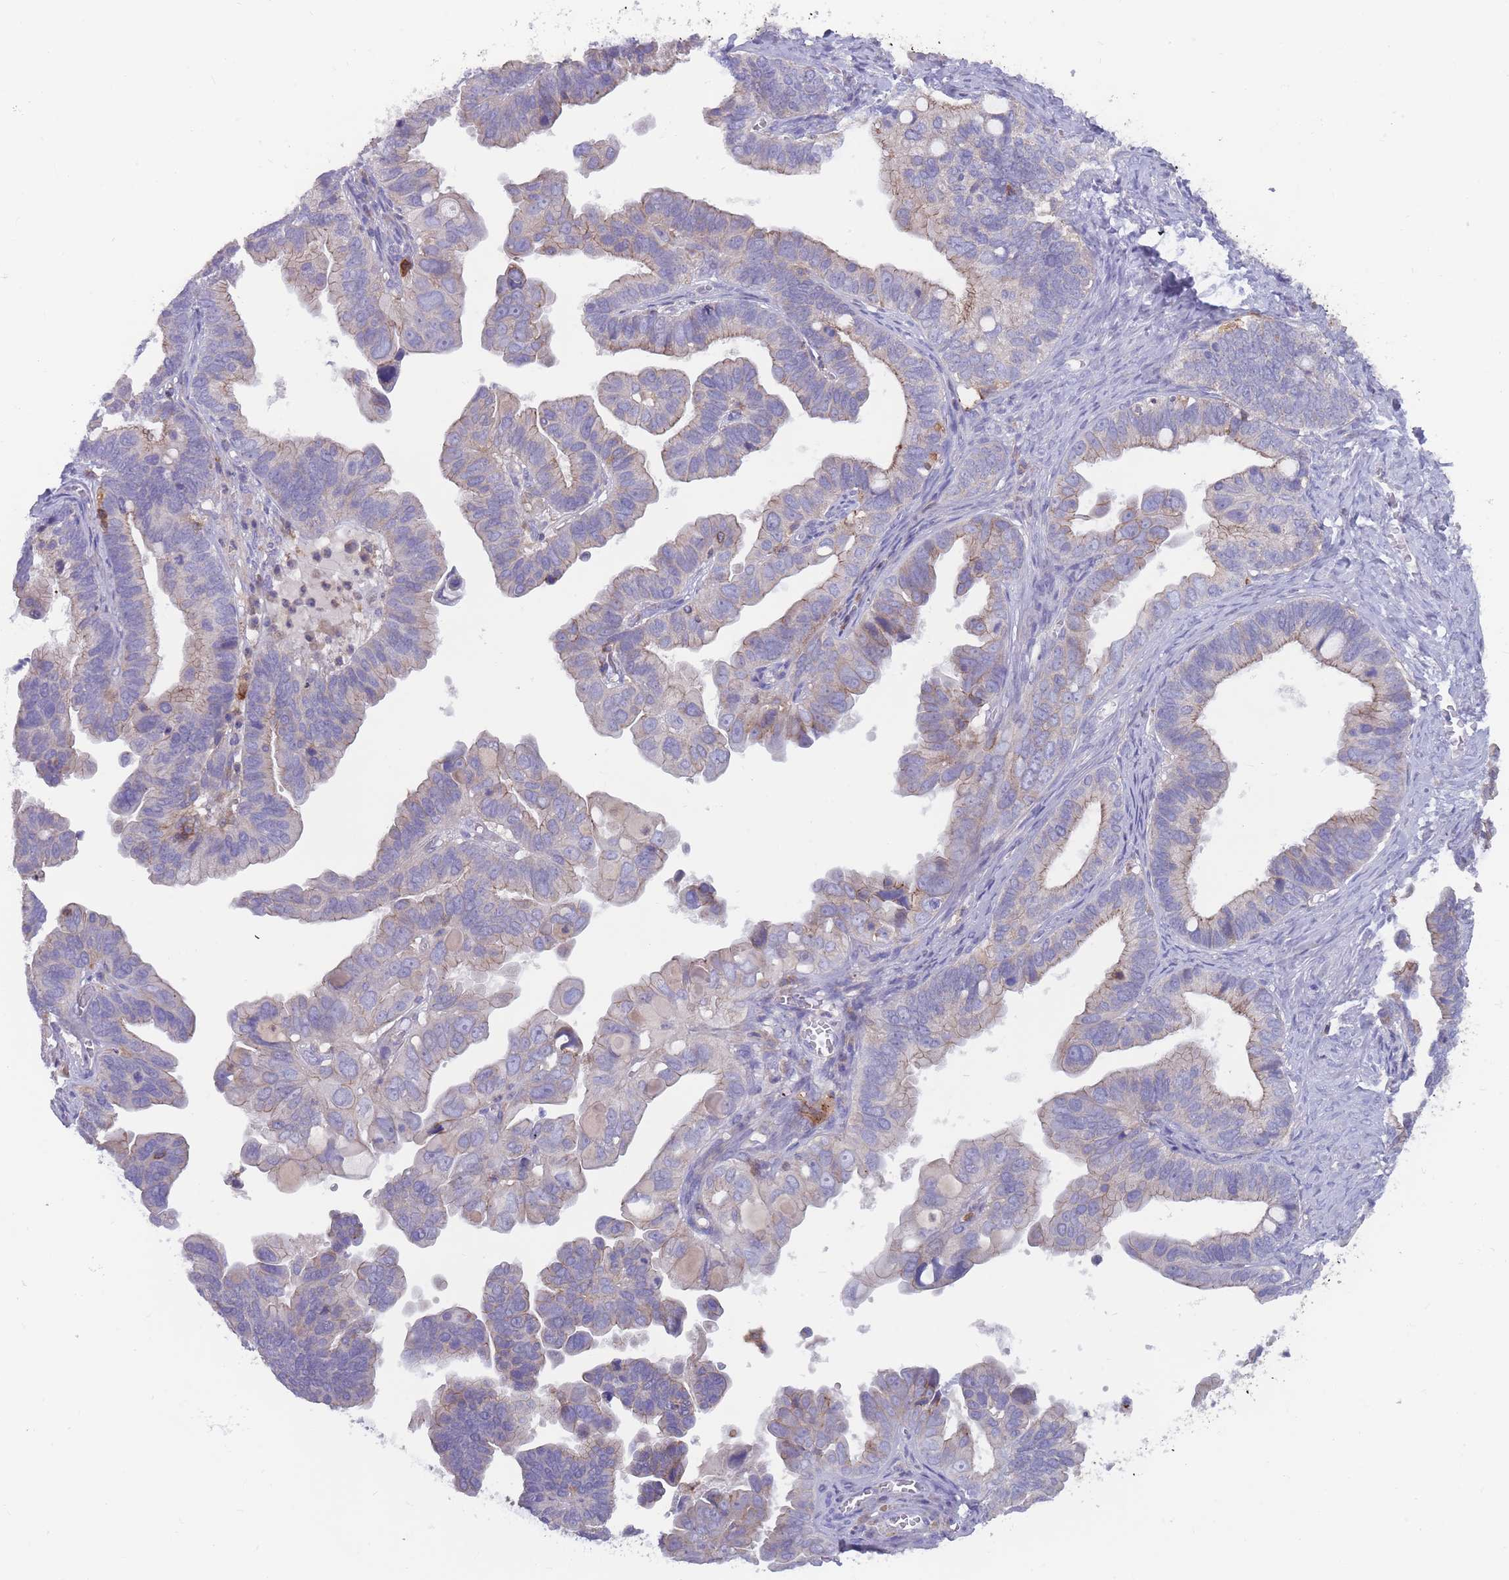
{"staining": {"intensity": "negative", "quantity": "none", "location": "none"}, "tissue": "ovarian cancer", "cell_type": "Tumor cells", "image_type": "cancer", "snomed": [{"axis": "morphology", "description": "Cystadenocarcinoma, serous, NOS"}, {"axis": "topography", "description": "Ovary"}], "caption": "IHC image of neoplastic tissue: human ovarian cancer stained with DAB (3,3'-diaminobenzidine) displays no significant protein expression in tumor cells.", "gene": "CD33", "patient": {"sex": "female", "age": 56}}